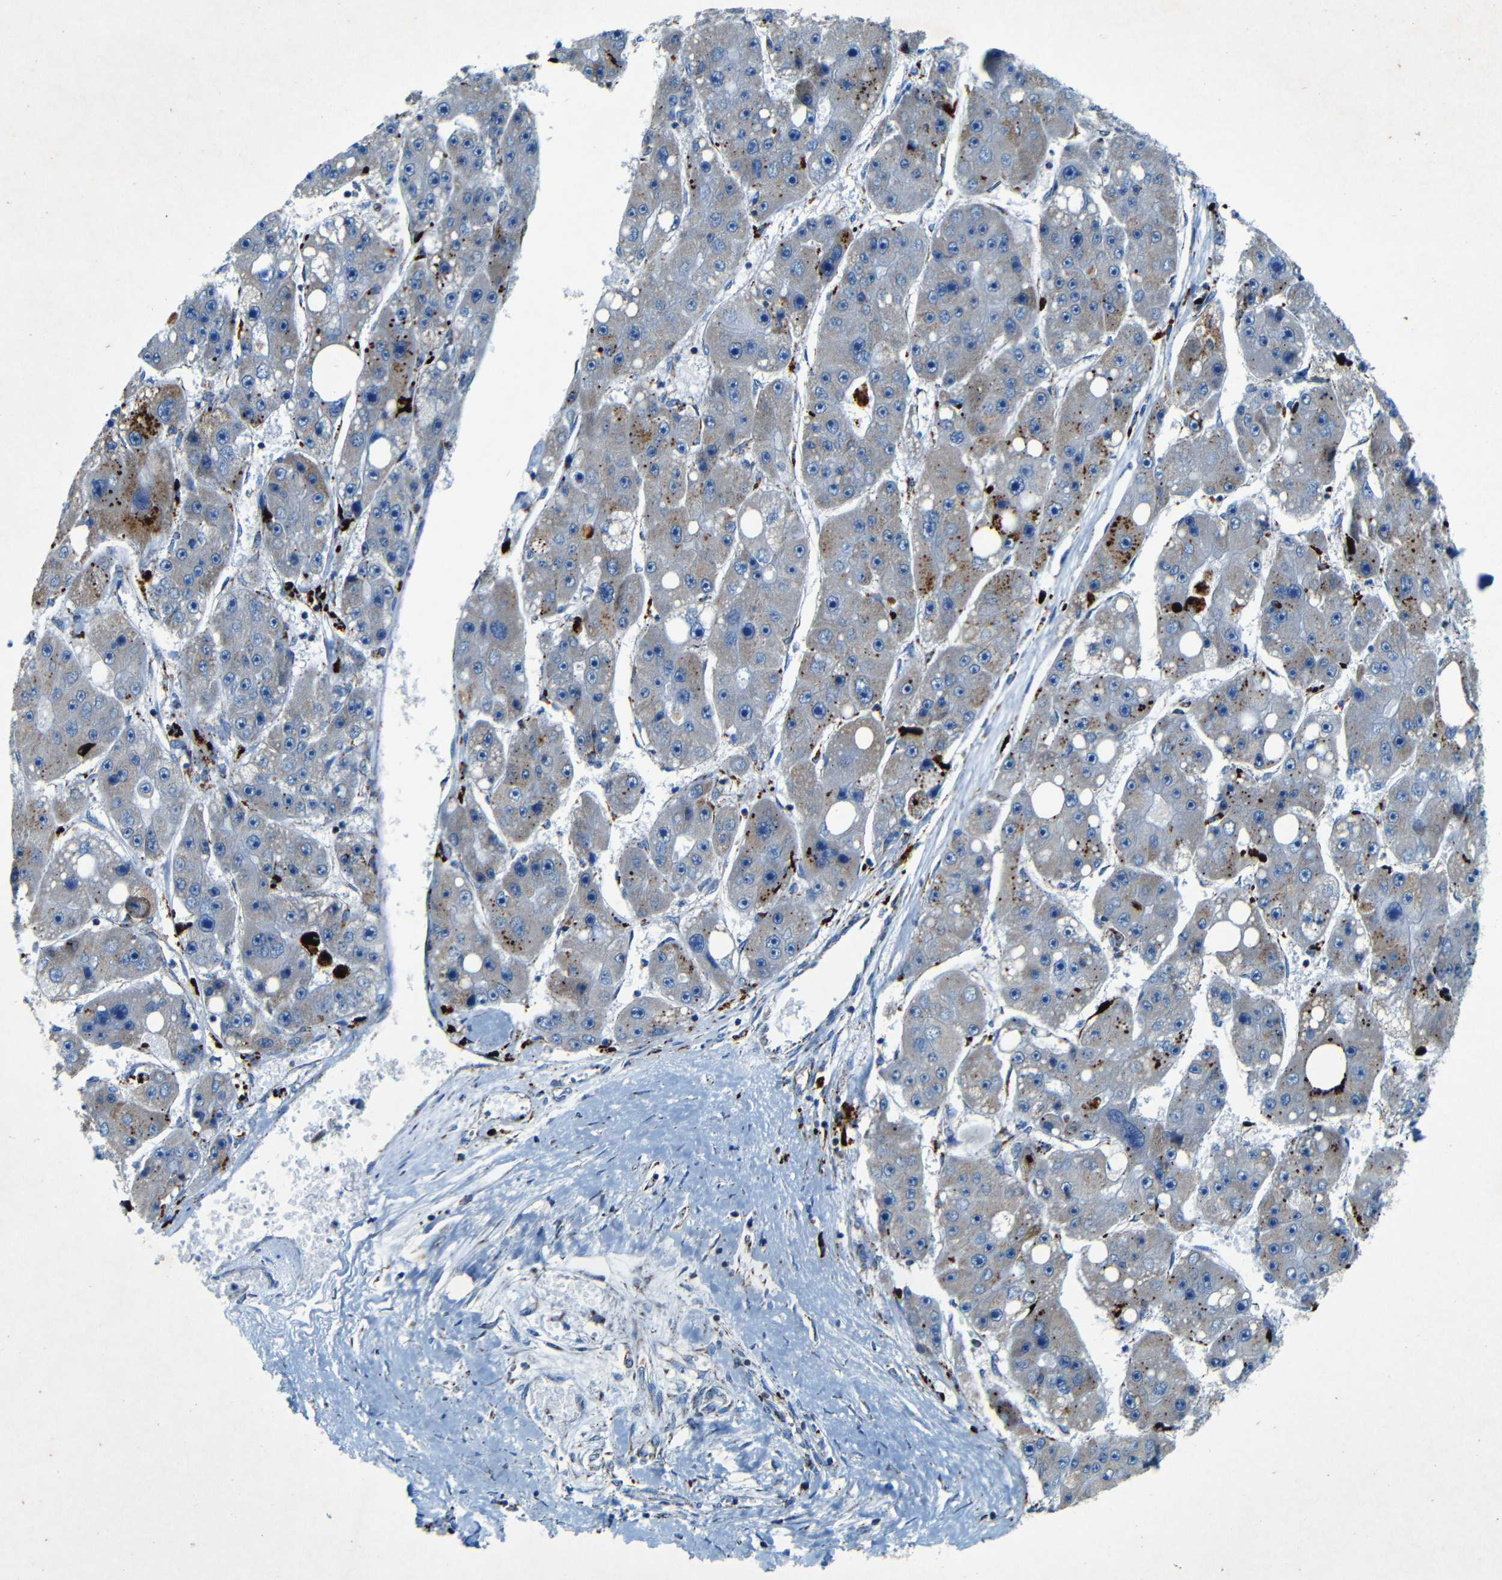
{"staining": {"intensity": "moderate", "quantity": "<25%", "location": "cytoplasmic/membranous"}, "tissue": "liver cancer", "cell_type": "Tumor cells", "image_type": "cancer", "snomed": [{"axis": "morphology", "description": "Carcinoma, Hepatocellular, NOS"}, {"axis": "topography", "description": "Liver"}], "caption": "A histopathology image showing moderate cytoplasmic/membranous positivity in about <25% of tumor cells in liver hepatocellular carcinoma, as visualized by brown immunohistochemical staining.", "gene": "WSCD2", "patient": {"sex": "female", "age": 61}}